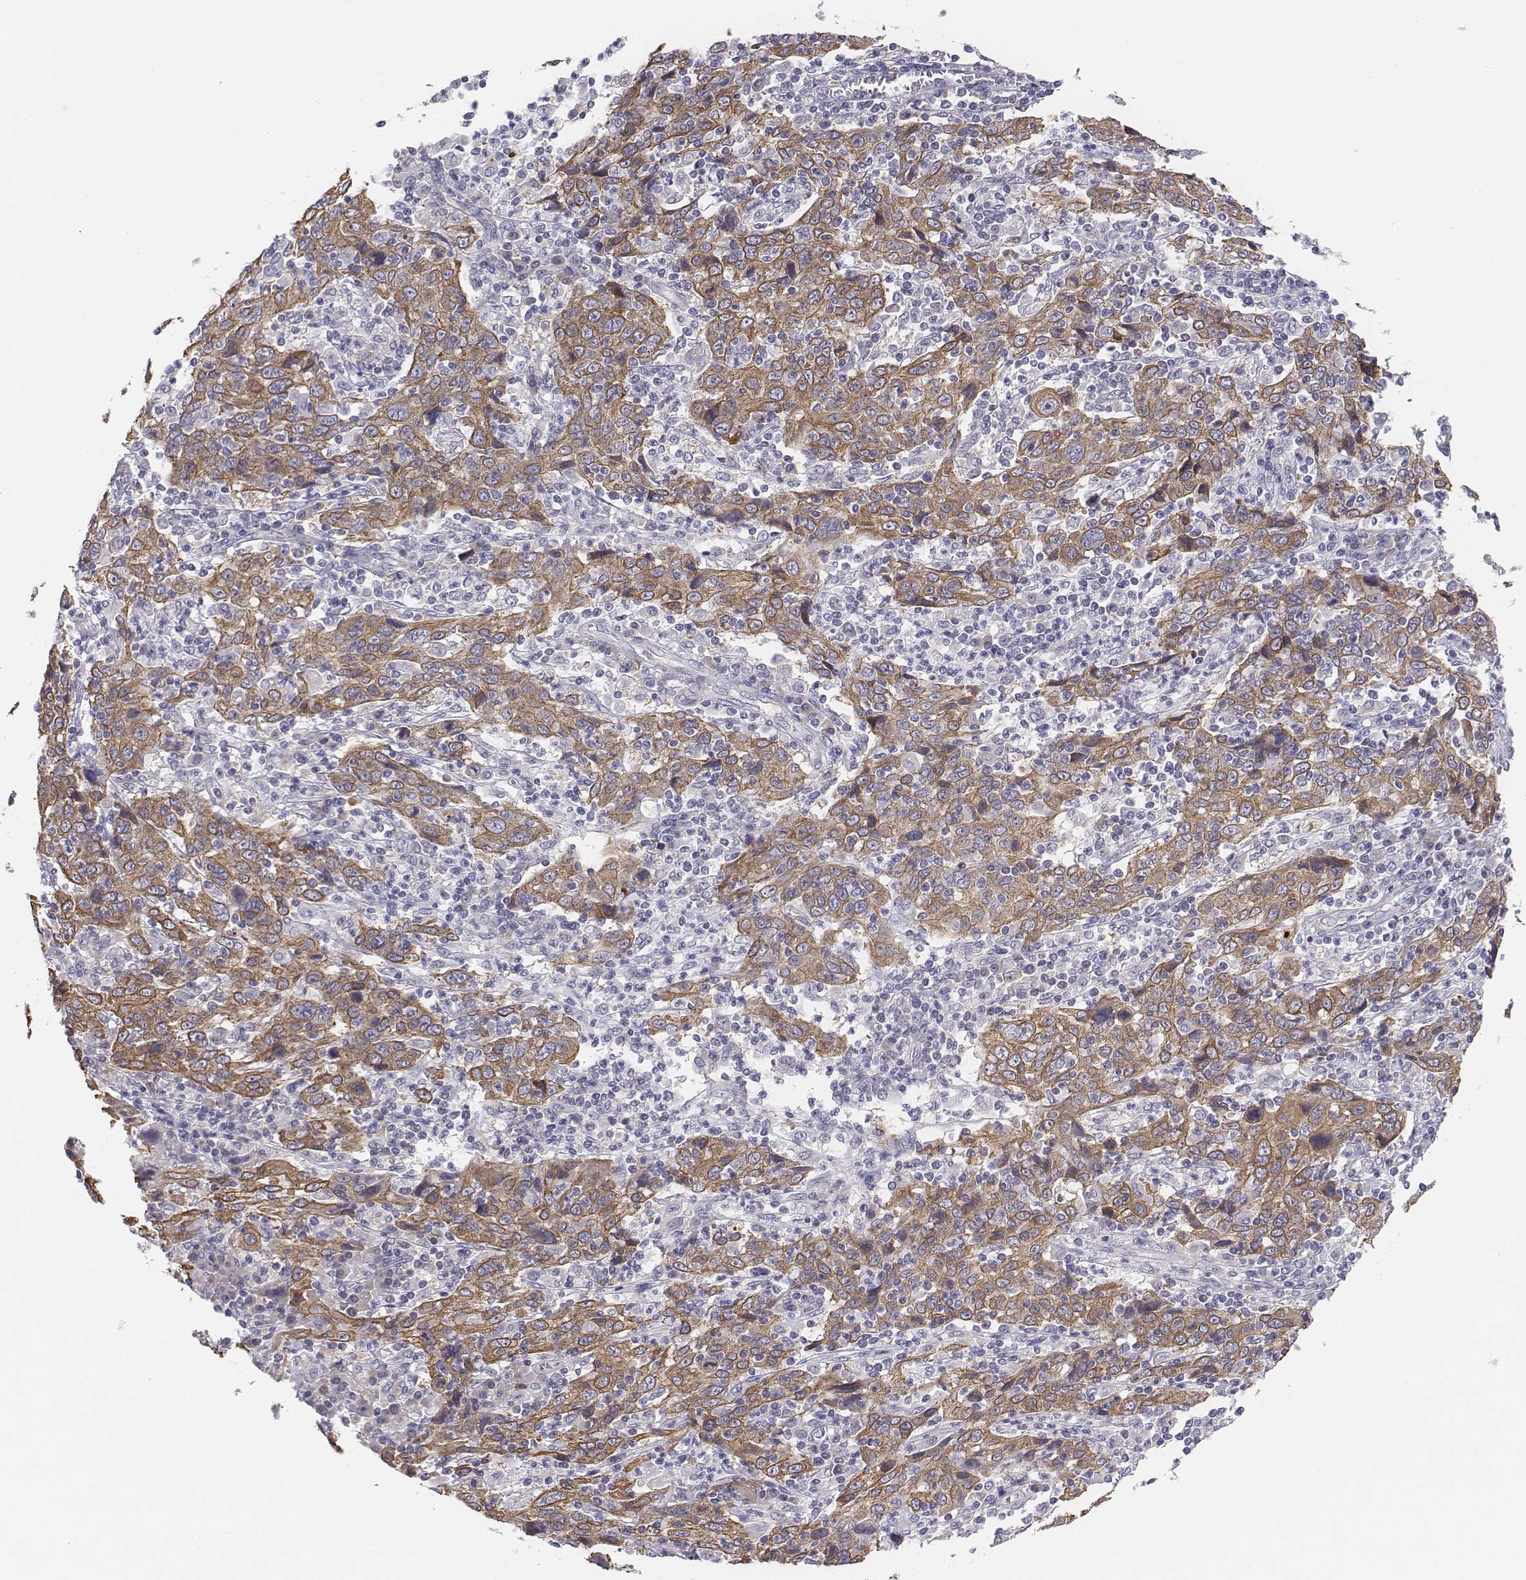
{"staining": {"intensity": "moderate", "quantity": ">75%", "location": "cytoplasmic/membranous"}, "tissue": "cervical cancer", "cell_type": "Tumor cells", "image_type": "cancer", "snomed": [{"axis": "morphology", "description": "Squamous cell carcinoma, NOS"}, {"axis": "topography", "description": "Cervix"}], "caption": "Squamous cell carcinoma (cervical) stained for a protein shows moderate cytoplasmic/membranous positivity in tumor cells.", "gene": "CHST14", "patient": {"sex": "female", "age": 46}}